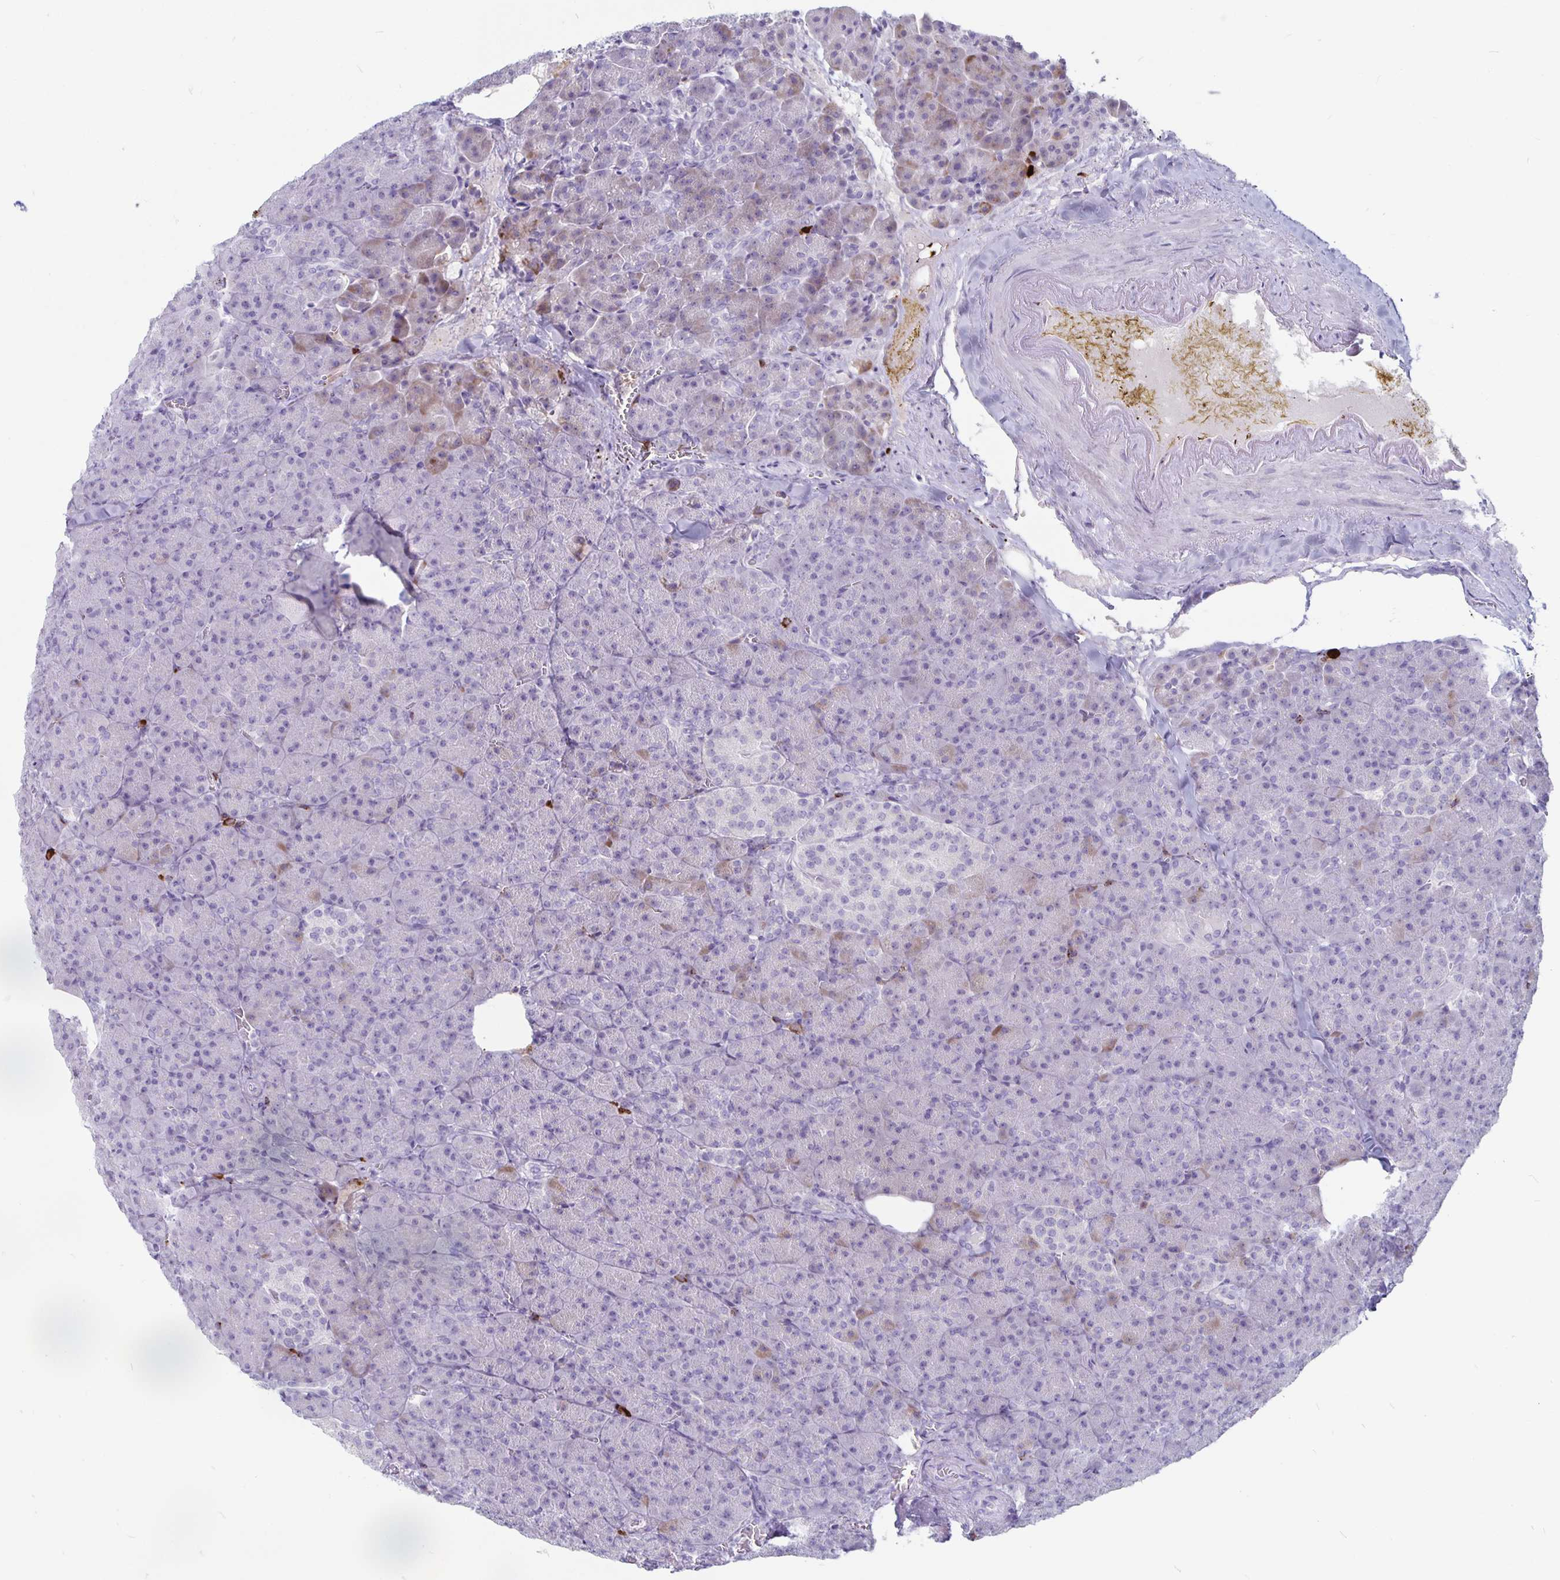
{"staining": {"intensity": "weak", "quantity": "<25%", "location": "cytoplasmic/membranous"}, "tissue": "pancreas", "cell_type": "Exocrine glandular cells", "image_type": "normal", "snomed": [{"axis": "morphology", "description": "Normal tissue, NOS"}, {"axis": "topography", "description": "Pancreas"}], "caption": "The photomicrograph demonstrates no significant positivity in exocrine glandular cells of pancreas.", "gene": "GZMK", "patient": {"sex": "female", "age": 74}}